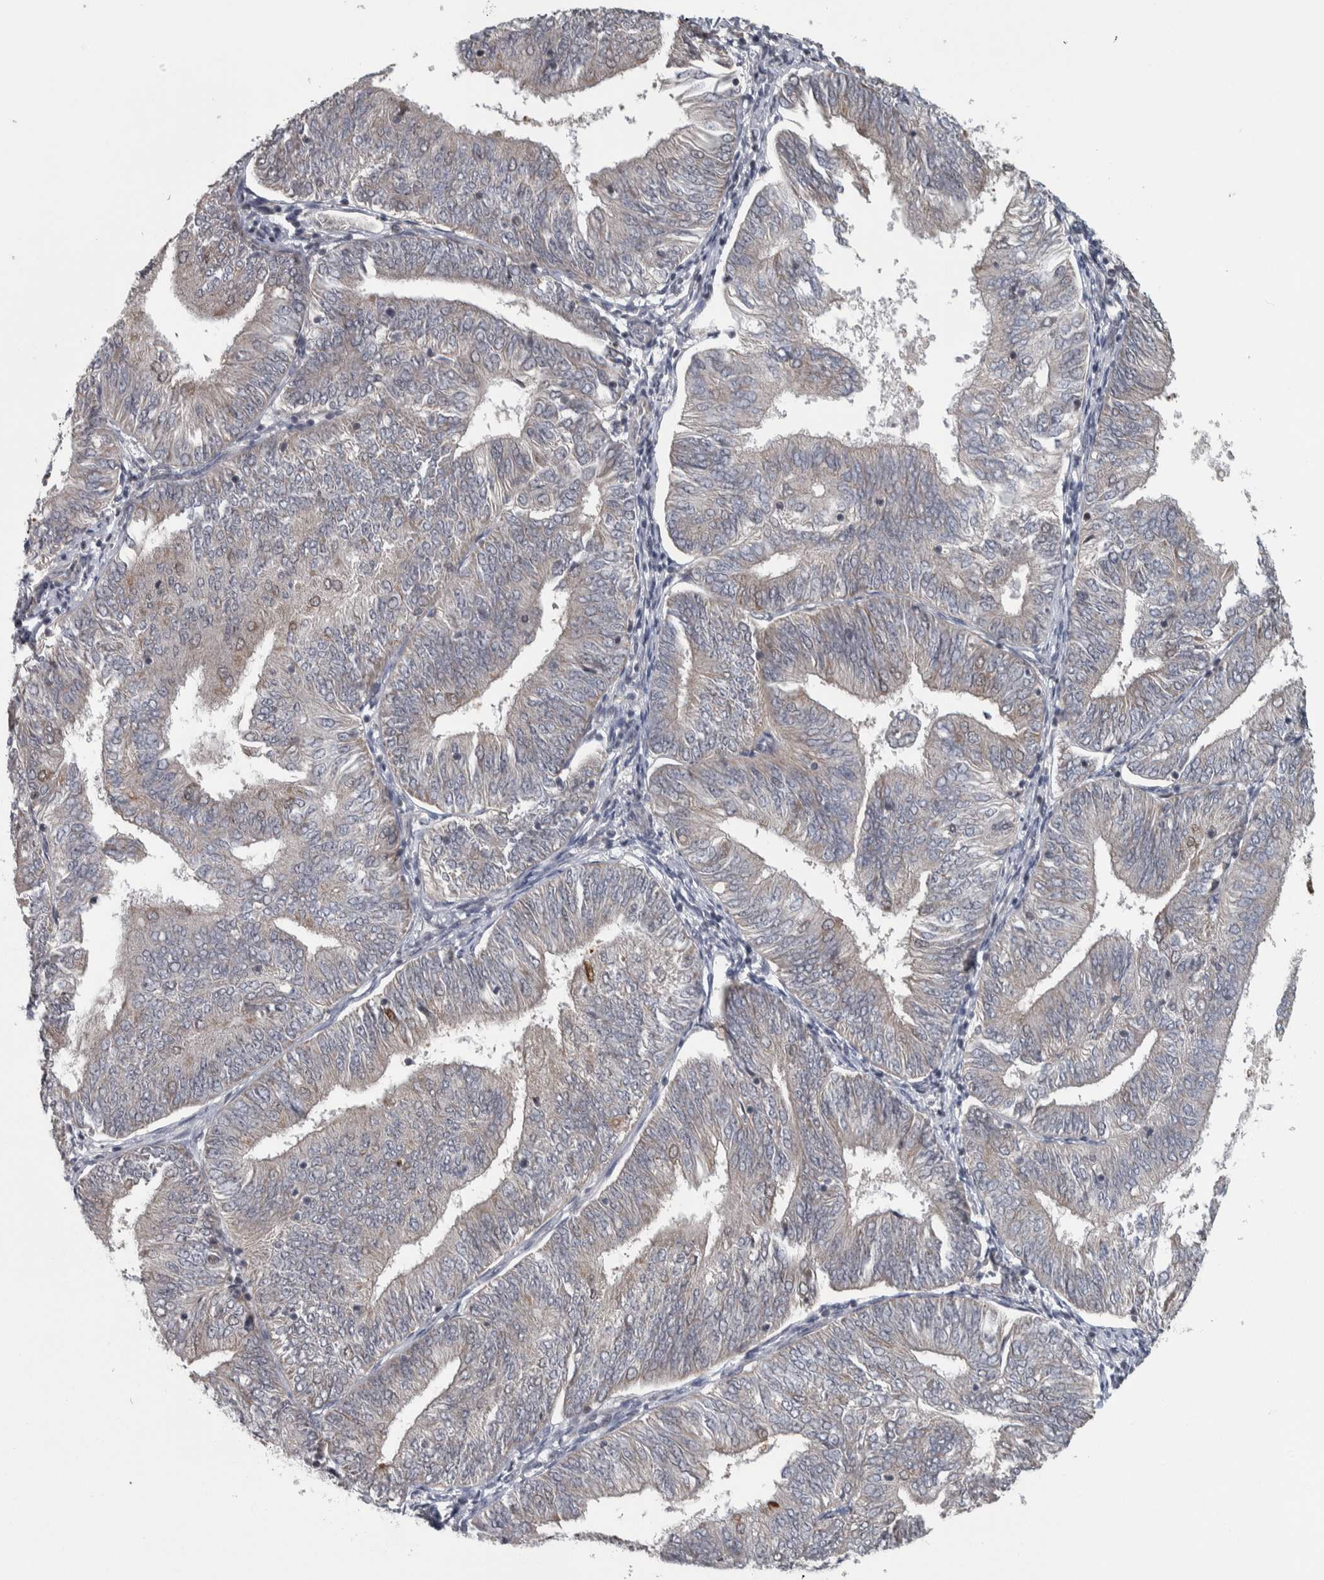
{"staining": {"intensity": "weak", "quantity": "<25%", "location": "cytoplasmic/membranous"}, "tissue": "endometrial cancer", "cell_type": "Tumor cells", "image_type": "cancer", "snomed": [{"axis": "morphology", "description": "Adenocarcinoma, NOS"}, {"axis": "topography", "description": "Endometrium"}], "caption": "This is an IHC histopathology image of human endometrial adenocarcinoma. There is no expression in tumor cells.", "gene": "CWC27", "patient": {"sex": "female", "age": 58}}